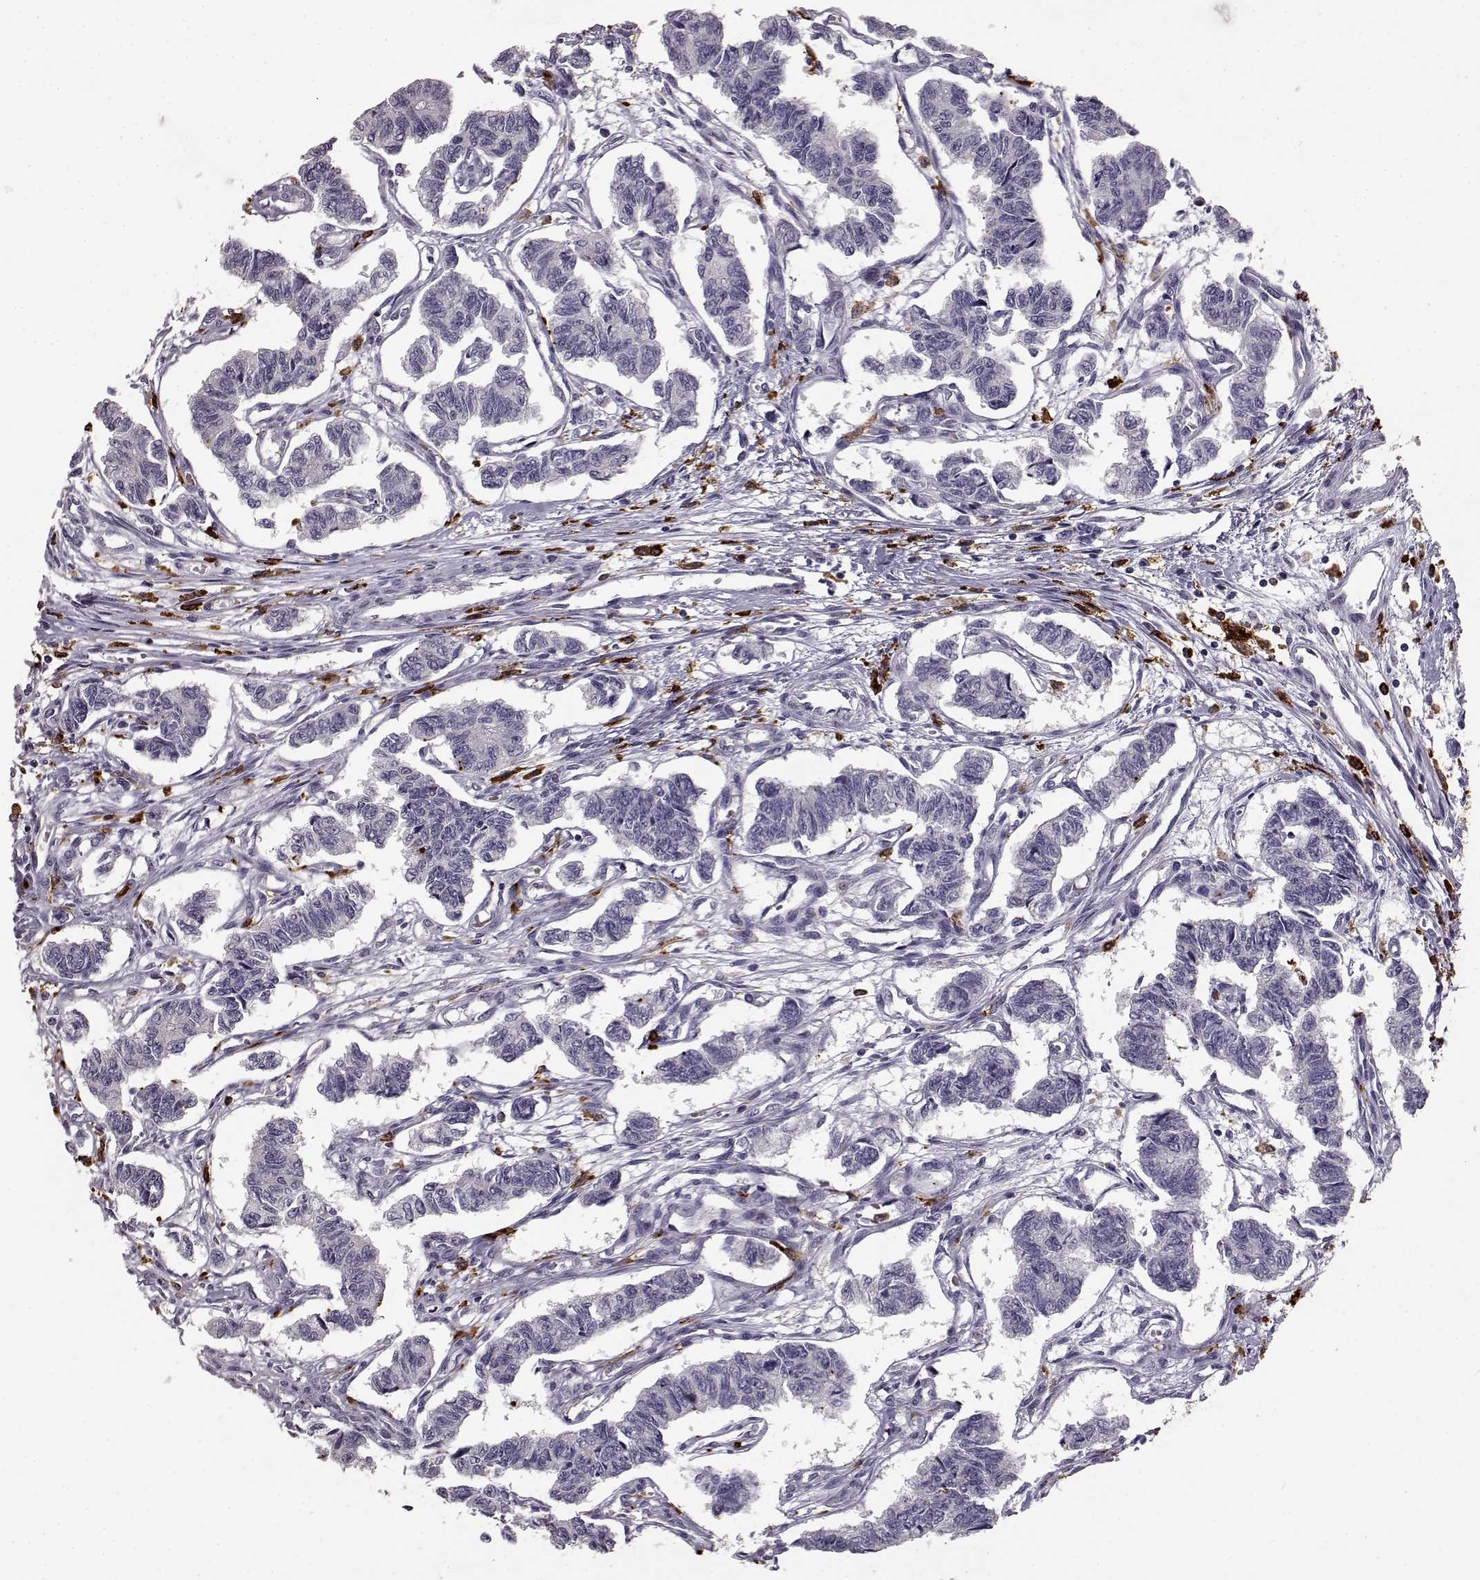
{"staining": {"intensity": "negative", "quantity": "none", "location": "none"}, "tissue": "carcinoid", "cell_type": "Tumor cells", "image_type": "cancer", "snomed": [{"axis": "morphology", "description": "Carcinoid, malignant, NOS"}, {"axis": "topography", "description": "Kidney"}], "caption": "This is a micrograph of immunohistochemistry (IHC) staining of carcinoid, which shows no positivity in tumor cells.", "gene": "CCNF", "patient": {"sex": "female", "age": 41}}